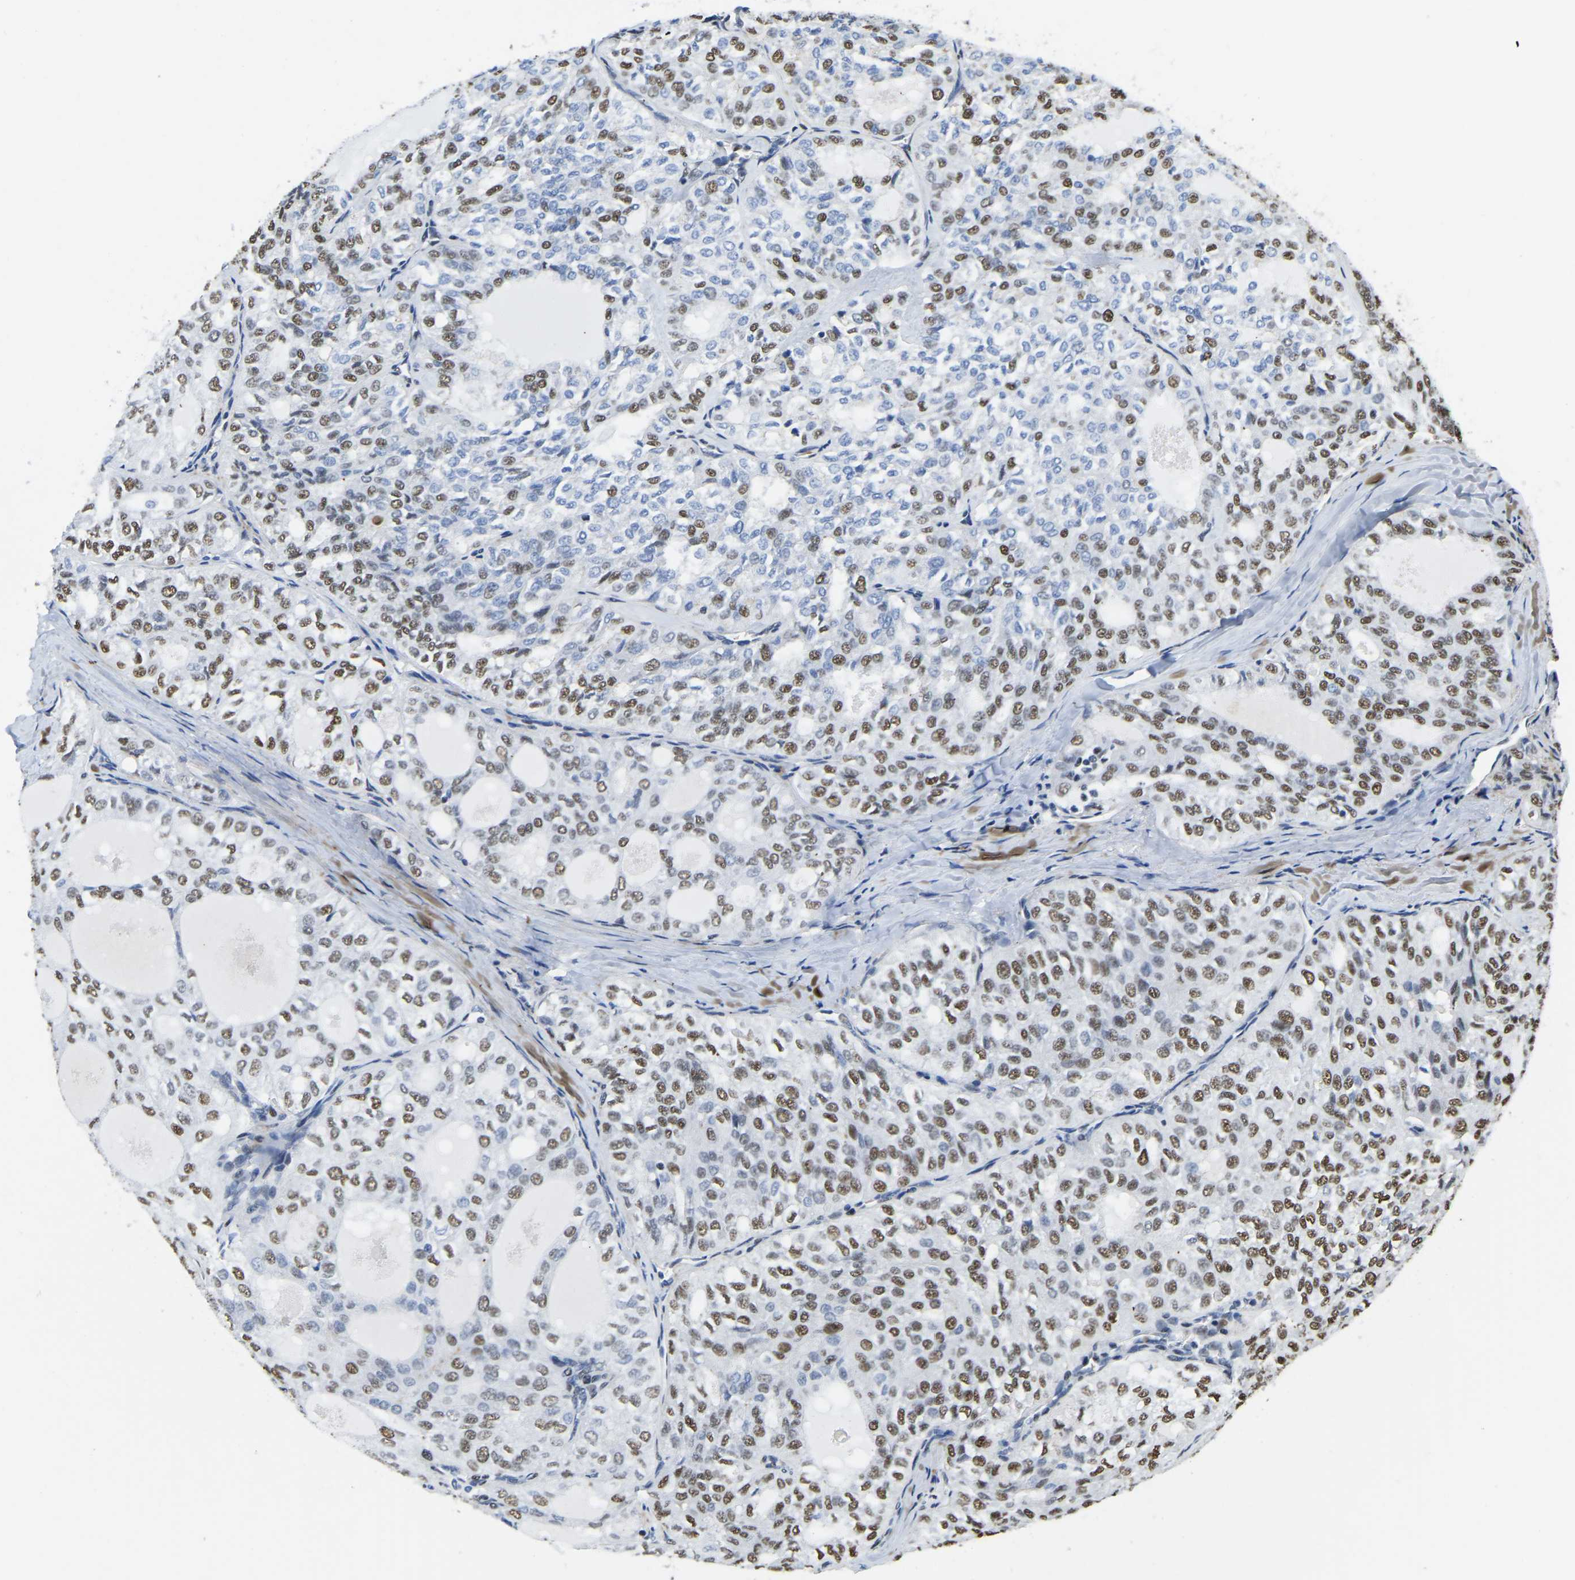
{"staining": {"intensity": "moderate", "quantity": ">75%", "location": "nuclear"}, "tissue": "thyroid cancer", "cell_type": "Tumor cells", "image_type": "cancer", "snomed": [{"axis": "morphology", "description": "Follicular adenoma carcinoma, NOS"}, {"axis": "topography", "description": "Thyroid gland"}], "caption": "Immunohistochemistry image of neoplastic tissue: human follicular adenoma carcinoma (thyroid) stained using IHC displays medium levels of moderate protein expression localized specifically in the nuclear of tumor cells, appearing as a nuclear brown color.", "gene": "UBA1", "patient": {"sex": "male", "age": 75}}